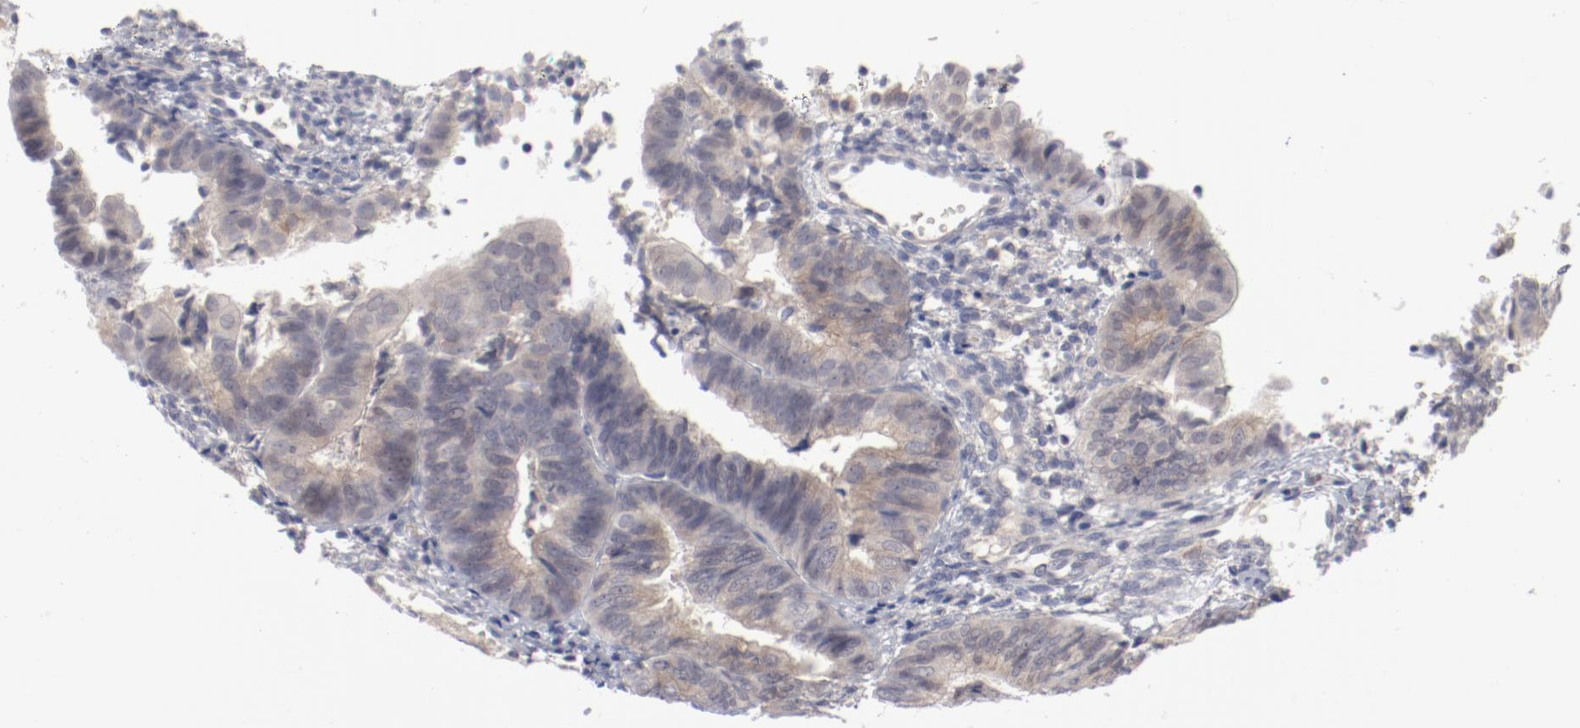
{"staining": {"intensity": "negative", "quantity": "none", "location": "none"}, "tissue": "endometrial cancer", "cell_type": "Tumor cells", "image_type": "cancer", "snomed": [{"axis": "morphology", "description": "Adenocarcinoma, NOS"}, {"axis": "topography", "description": "Endometrium"}], "caption": "This is a photomicrograph of IHC staining of endometrial adenocarcinoma, which shows no positivity in tumor cells.", "gene": "SH3BGR", "patient": {"sex": "female", "age": 63}}